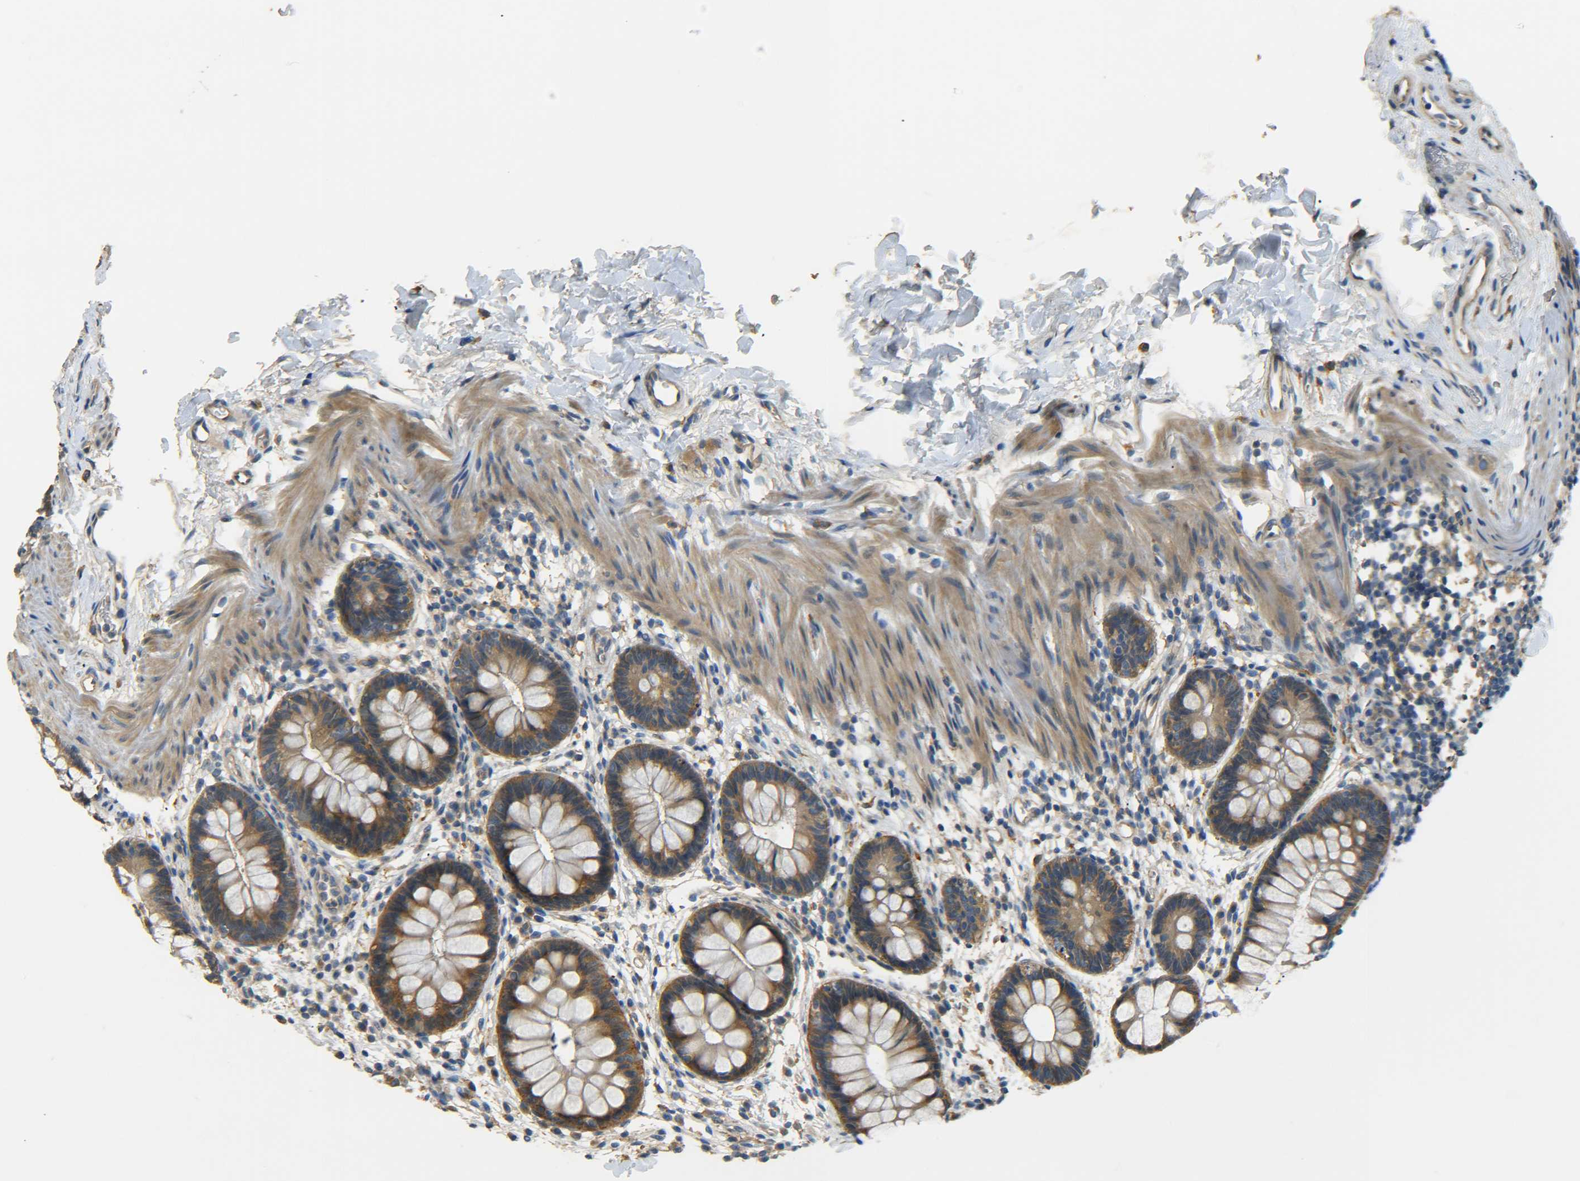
{"staining": {"intensity": "moderate", "quantity": ">75%", "location": "cytoplasmic/membranous"}, "tissue": "rectum", "cell_type": "Glandular cells", "image_type": "normal", "snomed": [{"axis": "morphology", "description": "Normal tissue, NOS"}, {"axis": "topography", "description": "Rectum"}], "caption": "The micrograph reveals immunohistochemical staining of normal rectum. There is moderate cytoplasmic/membranous staining is appreciated in about >75% of glandular cells.", "gene": "LRCH3", "patient": {"sex": "female", "age": 24}}